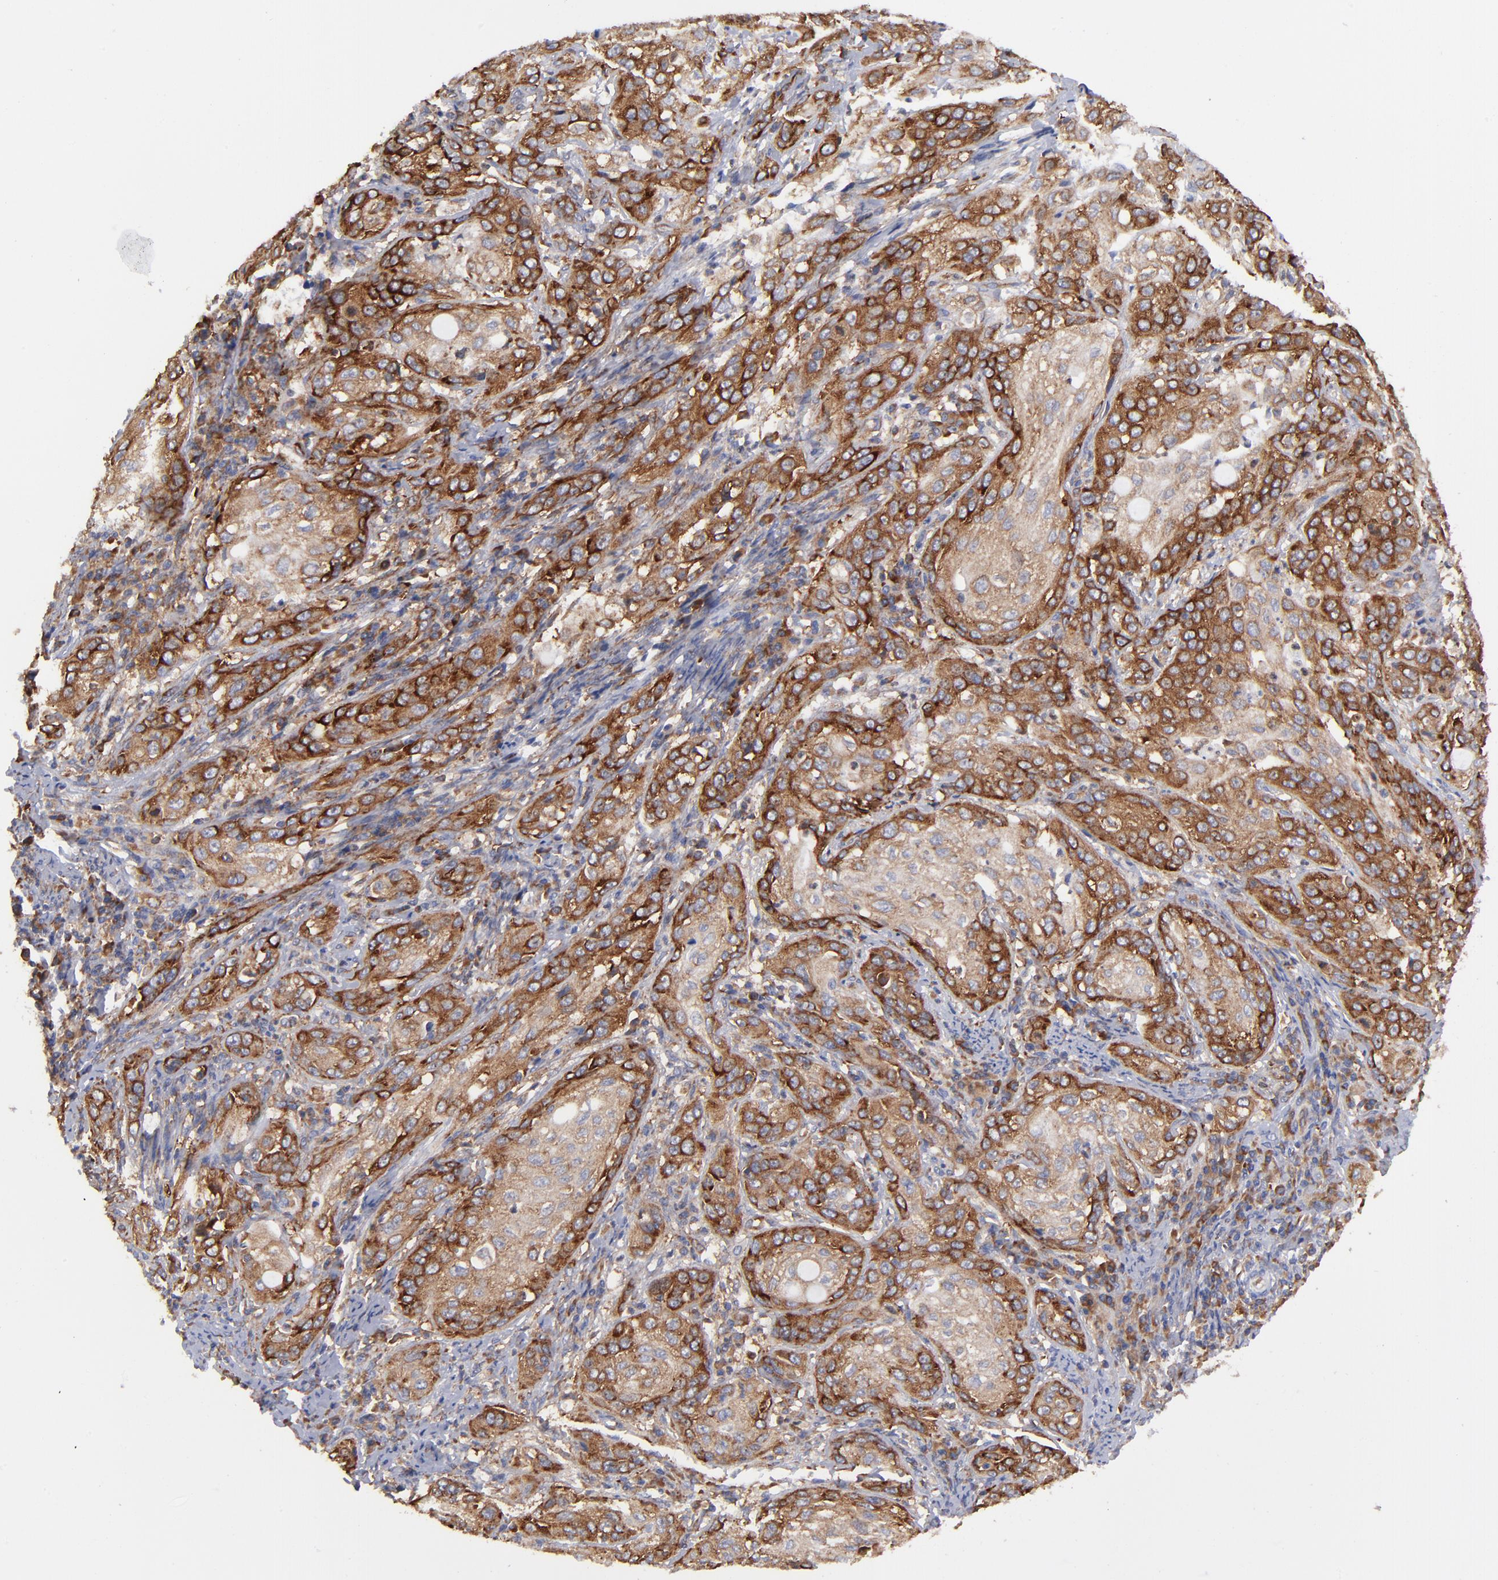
{"staining": {"intensity": "strong", "quantity": ">75%", "location": "cytoplasmic/membranous"}, "tissue": "cervical cancer", "cell_type": "Tumor cells", "image_type": "cancer", "snomed": [{"axis": "morphology", "description": "Squamous cell carcinoma, NOS"}, {"axis": "topography", "description": "Cervix"}], "caption": "A high-resolution histopathology image shows immunohistochemistry staining of cervical cancer, which exhibits strong cytoplasmic/membranous staining in about >75% of tumor cells.", "gene": "EIF2AK2", "patient": {"sex": "female", "age": 41}}